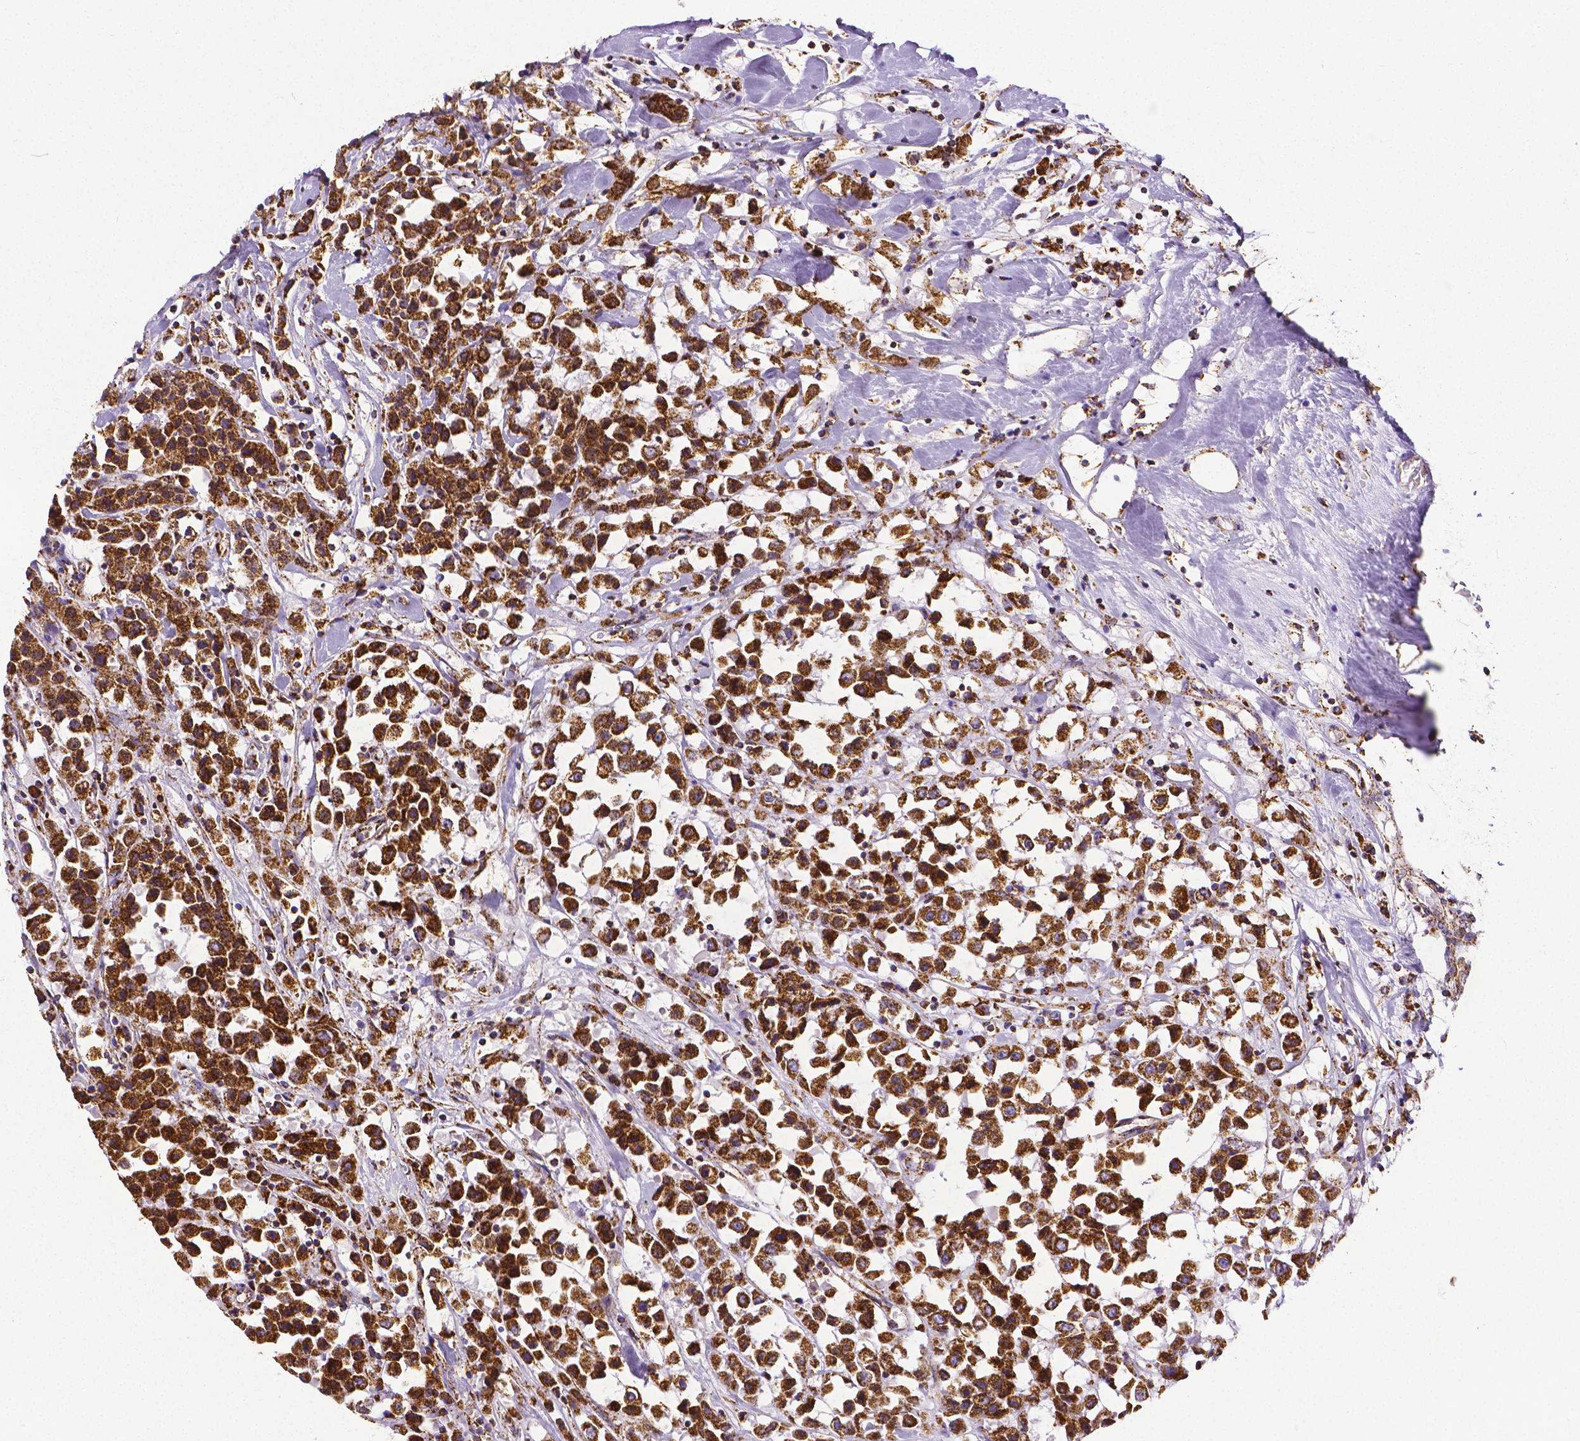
{"staining": {"intensity": "strong", "quantity": ">75%", "location": "cytoplasmic/membranous"}, "tissue": "breast cancer", "cell_type": "Tumor cells", "image_type": "cancer", "snomed": [{"axis": "morphology", "description": "Duct carcinoma"}, {"axis": "topography", "description": "Breast"}], "caption": "This photomicrograph reveals immunohistochemistry (IHC) staining of breast cancer, with high strong cytoplasmic/membranous staining in approximately >75% of tumor cells.", "gene": "MACC1", "patient": {"sex": "female", "age": 61}}